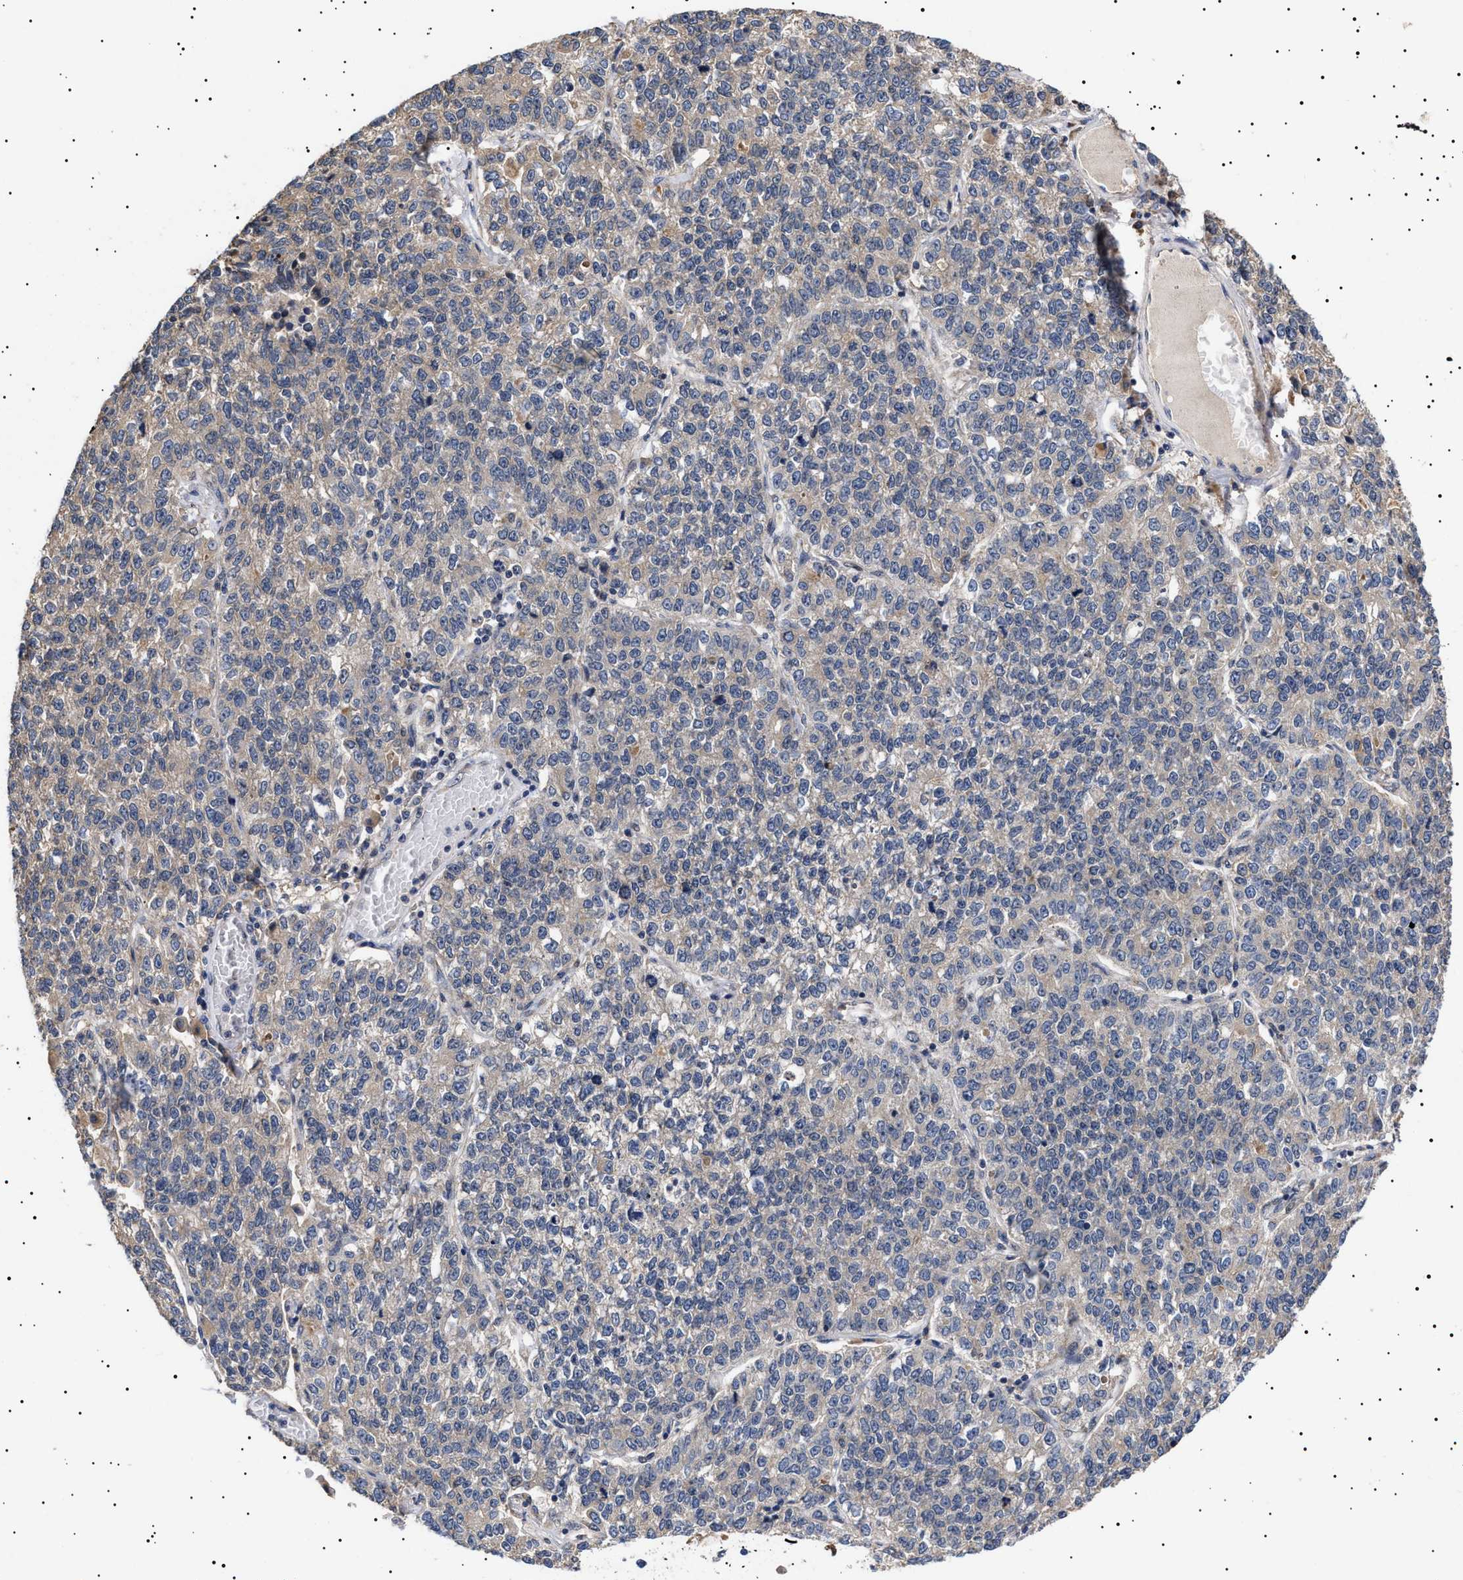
{"staining": {"intensity": "negative", "quantity": "none", "location": "none"}, "tissue": "lung cancer", "cell_type": "Tumor cells", "image_type": "cancer", "snomed": [{"axis": "morphology", "description": "Adenocarcinoma, NOS"}, {"axis": "topography", "description": "Lung"}], "caption": "Tumor cells show no significant staining in lung cancer. (DAB IHC visualized using brightfield microscopy, high magnification).", "gene": "KRBA1", "patient": {"sex": "male", "age": 49}}